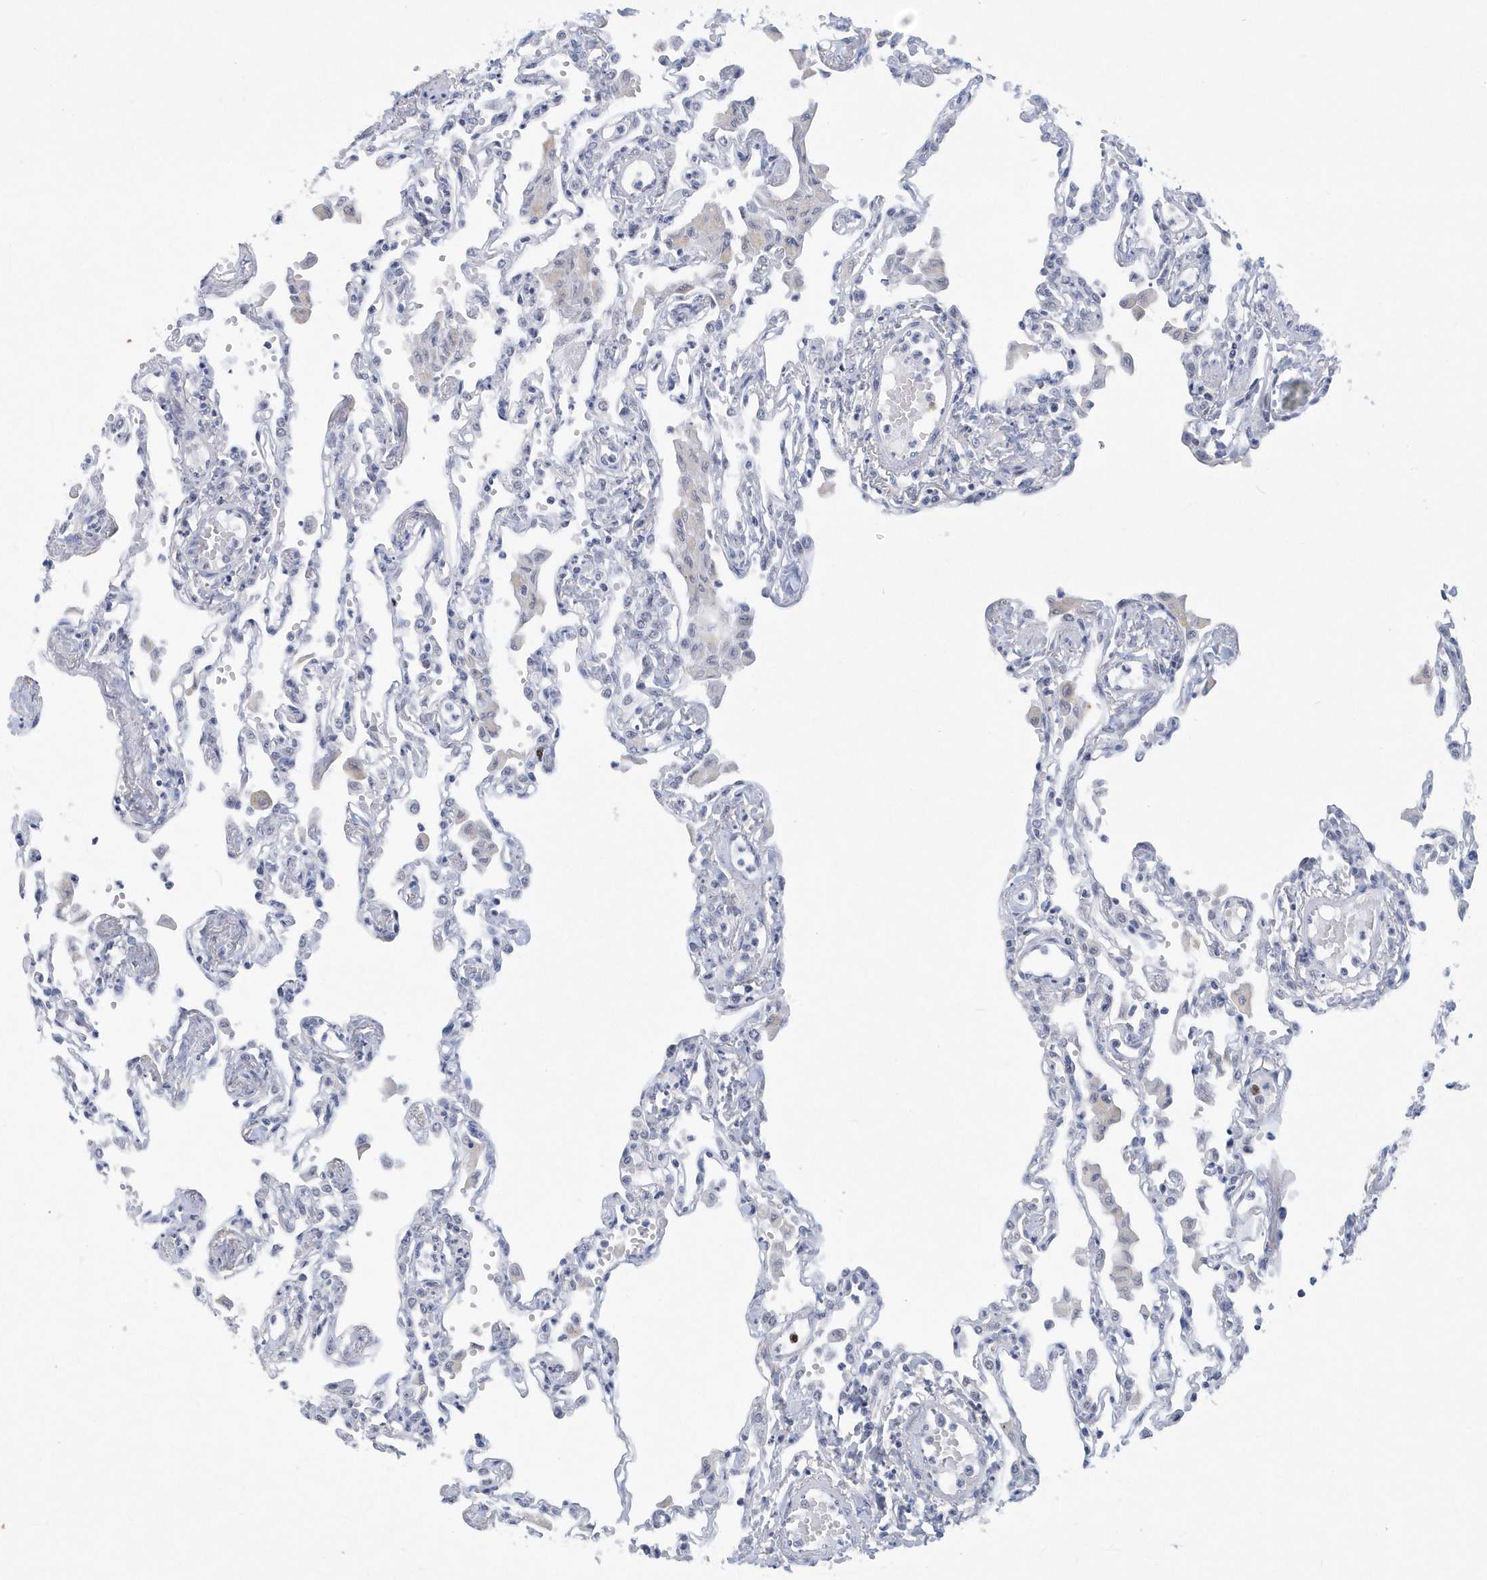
{"staining": {"intensity": "negative", "quantity": "none", "location": "none"}, "tissue": "lung", "cell_type": "Alveolar cells", "image_type": "normal", "snomed": [{"axis": "morphology", "description": "Normal tissue, NOS"}, {"axis": "topography", "description": "Bronchus"}, {"axis": "topography", "description": "Lung"}], "caption": "Lung stained for a protein using IHC displays no positivity alveolar cells.", "gene": "SRGAP3", "patient": {"sex": "female", "age": 49}}